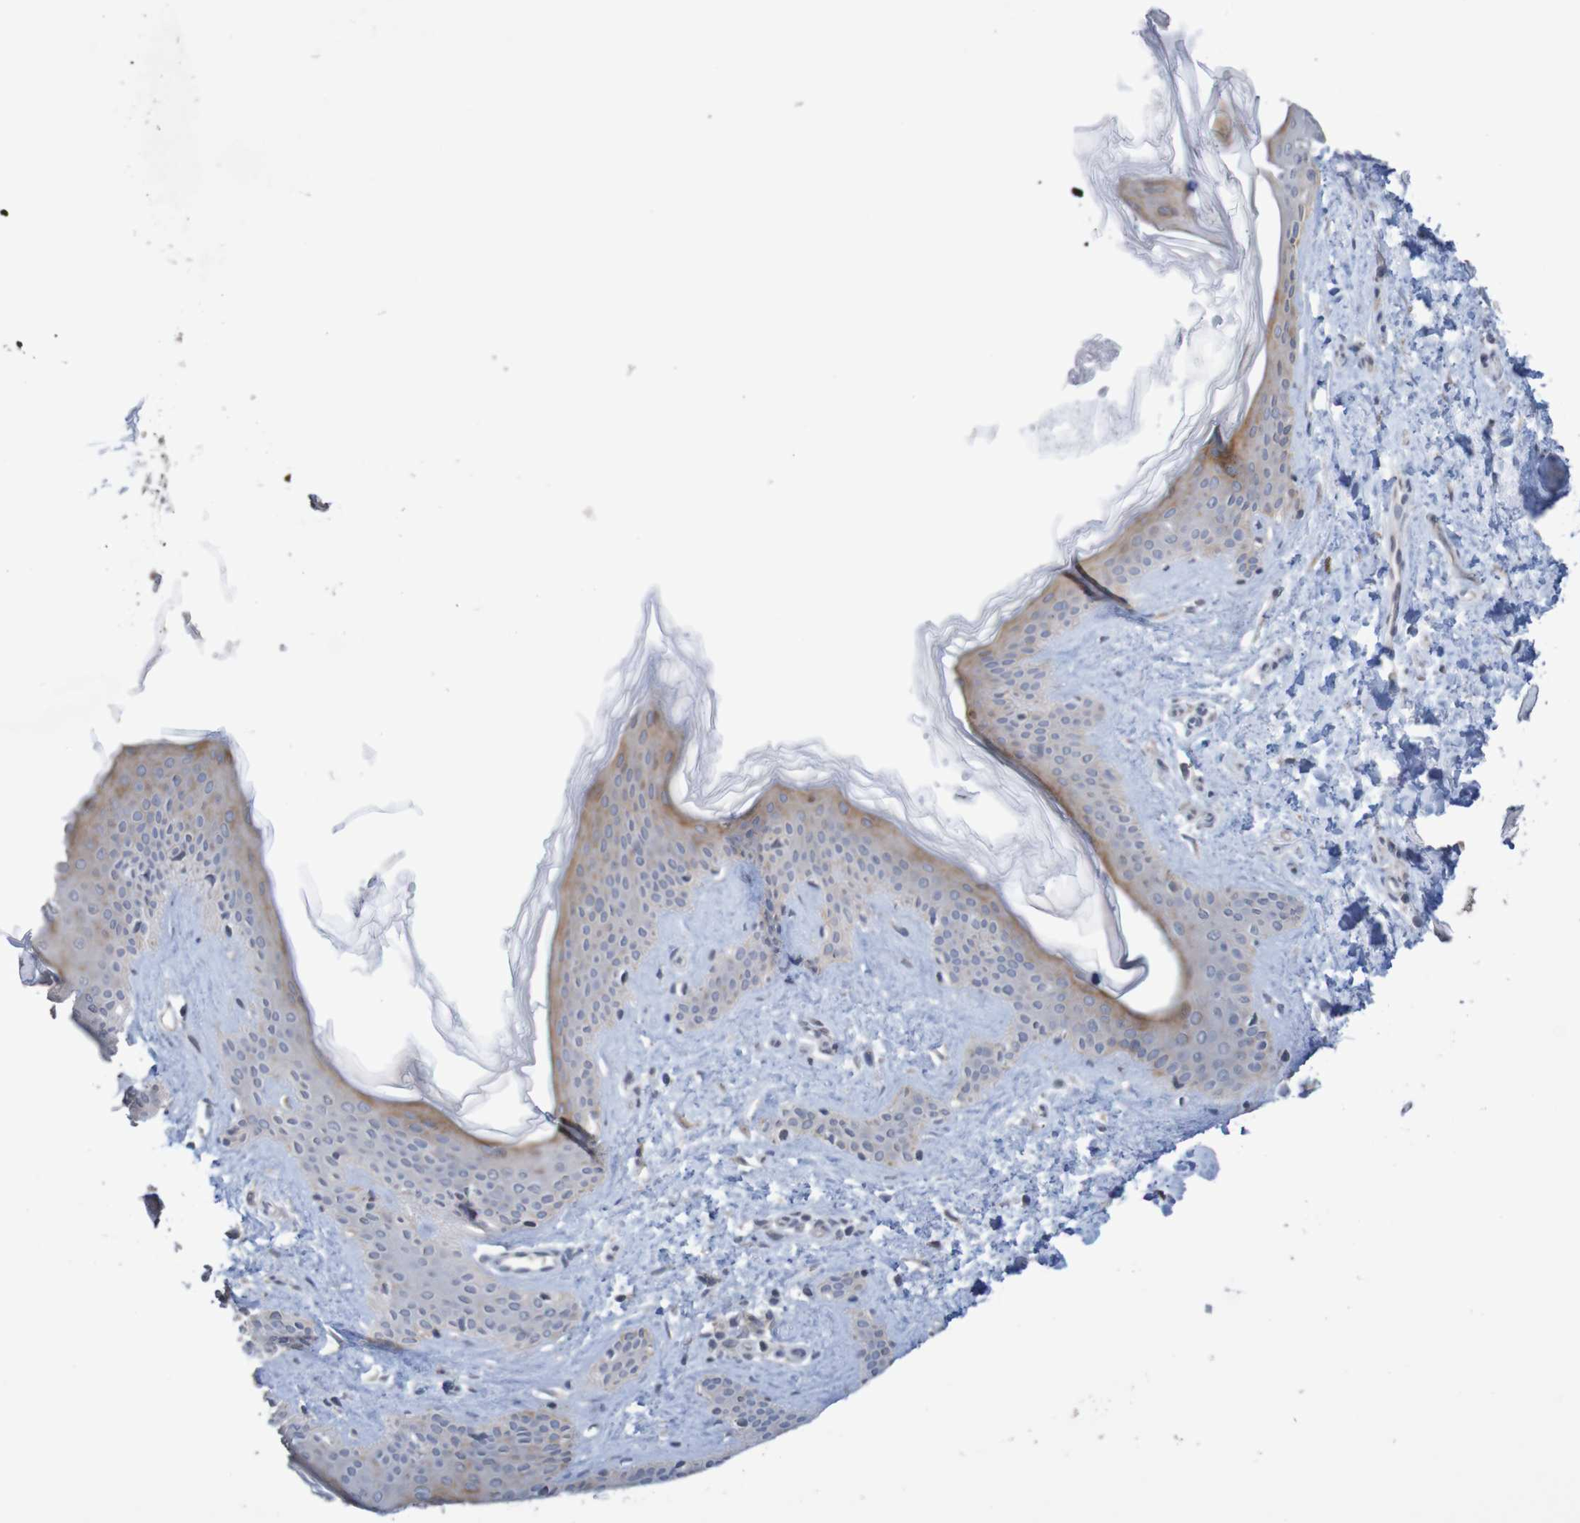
{"staining": {"intensity": "moderate", "quantity": "25%-75%", "location": "cytoplasmic/membranous"}, "tissue": "skin", "cell_type": "Fibroblasts", "image_type": "normal", "snomed": [{"axis": "morphology", "description": "Normal tissue, NOS"}, {"axis": "topography", "description": "Skin"}], "caption": "High-power microscopy captured an immunohistochemistry (IHC) histopathology image of unremarkable skin, revealing moderate cytoplasmic/membranous positivity in about 25%-75% of fibroblasts.", "gene": "ANKK1", "patient": {"sex": "female", "age": 41}}